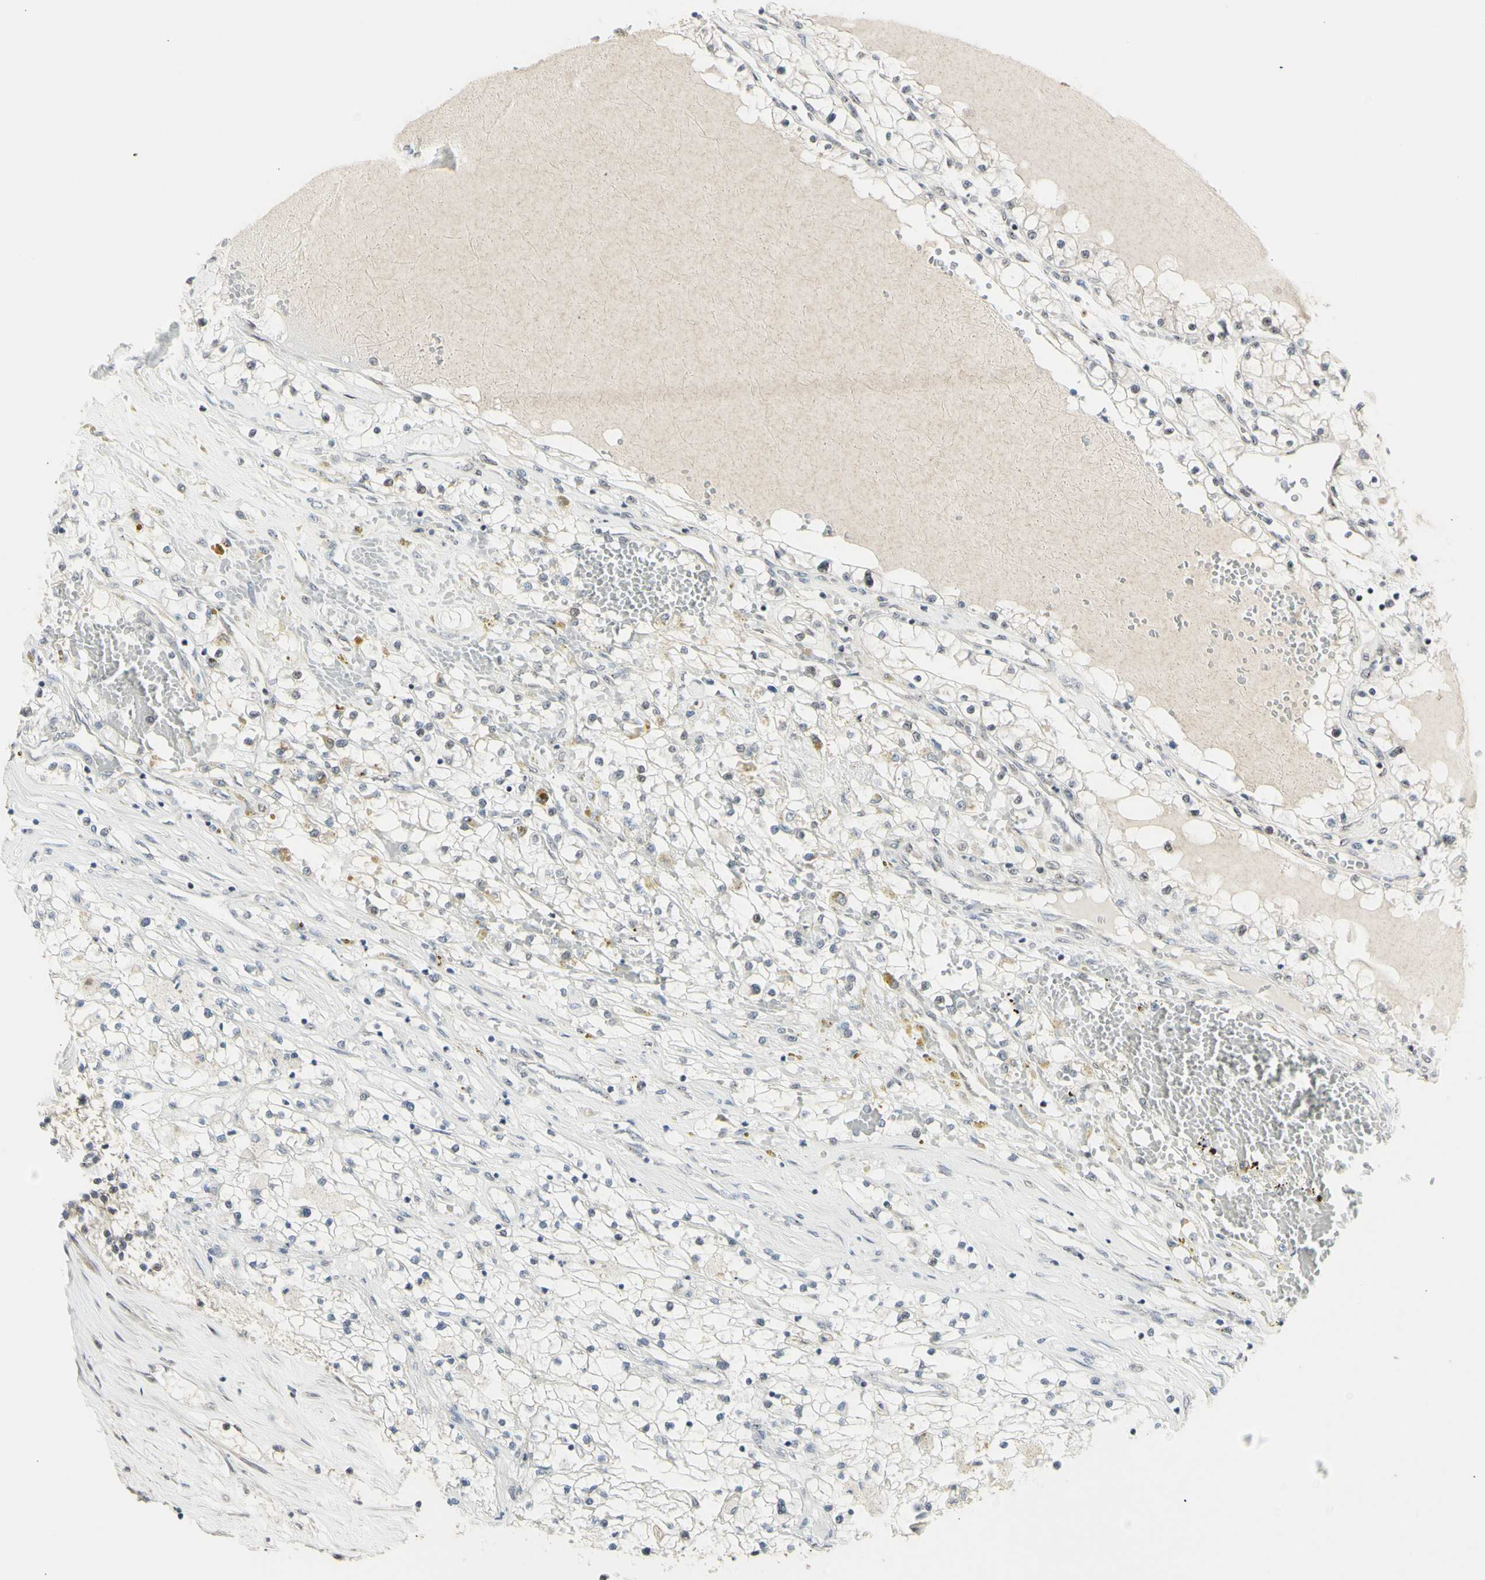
{"staining": {"intensity": "negative", "quantity": "none", "location": "none"}, "tissue": "renal cancer", "cell_type": "Tumor cells", "image_type": "cancer", "snomed": [{"axis": "morphology", "description": "Adenocarcinoma, NOS"}, {"axis": "topography", "description": "Kidney"}], "caption": "DAB (3,3'-diaminobenzidine) immunohistochemical staining of renal cancer exhibits no significant positivity in tumor cells. (DAB immunohistochemistry (IHC) visualized using brightfield microscopy, high magnification).", "gene": "DHRS7B", "patient": {"sex": "male", "age": 68}}